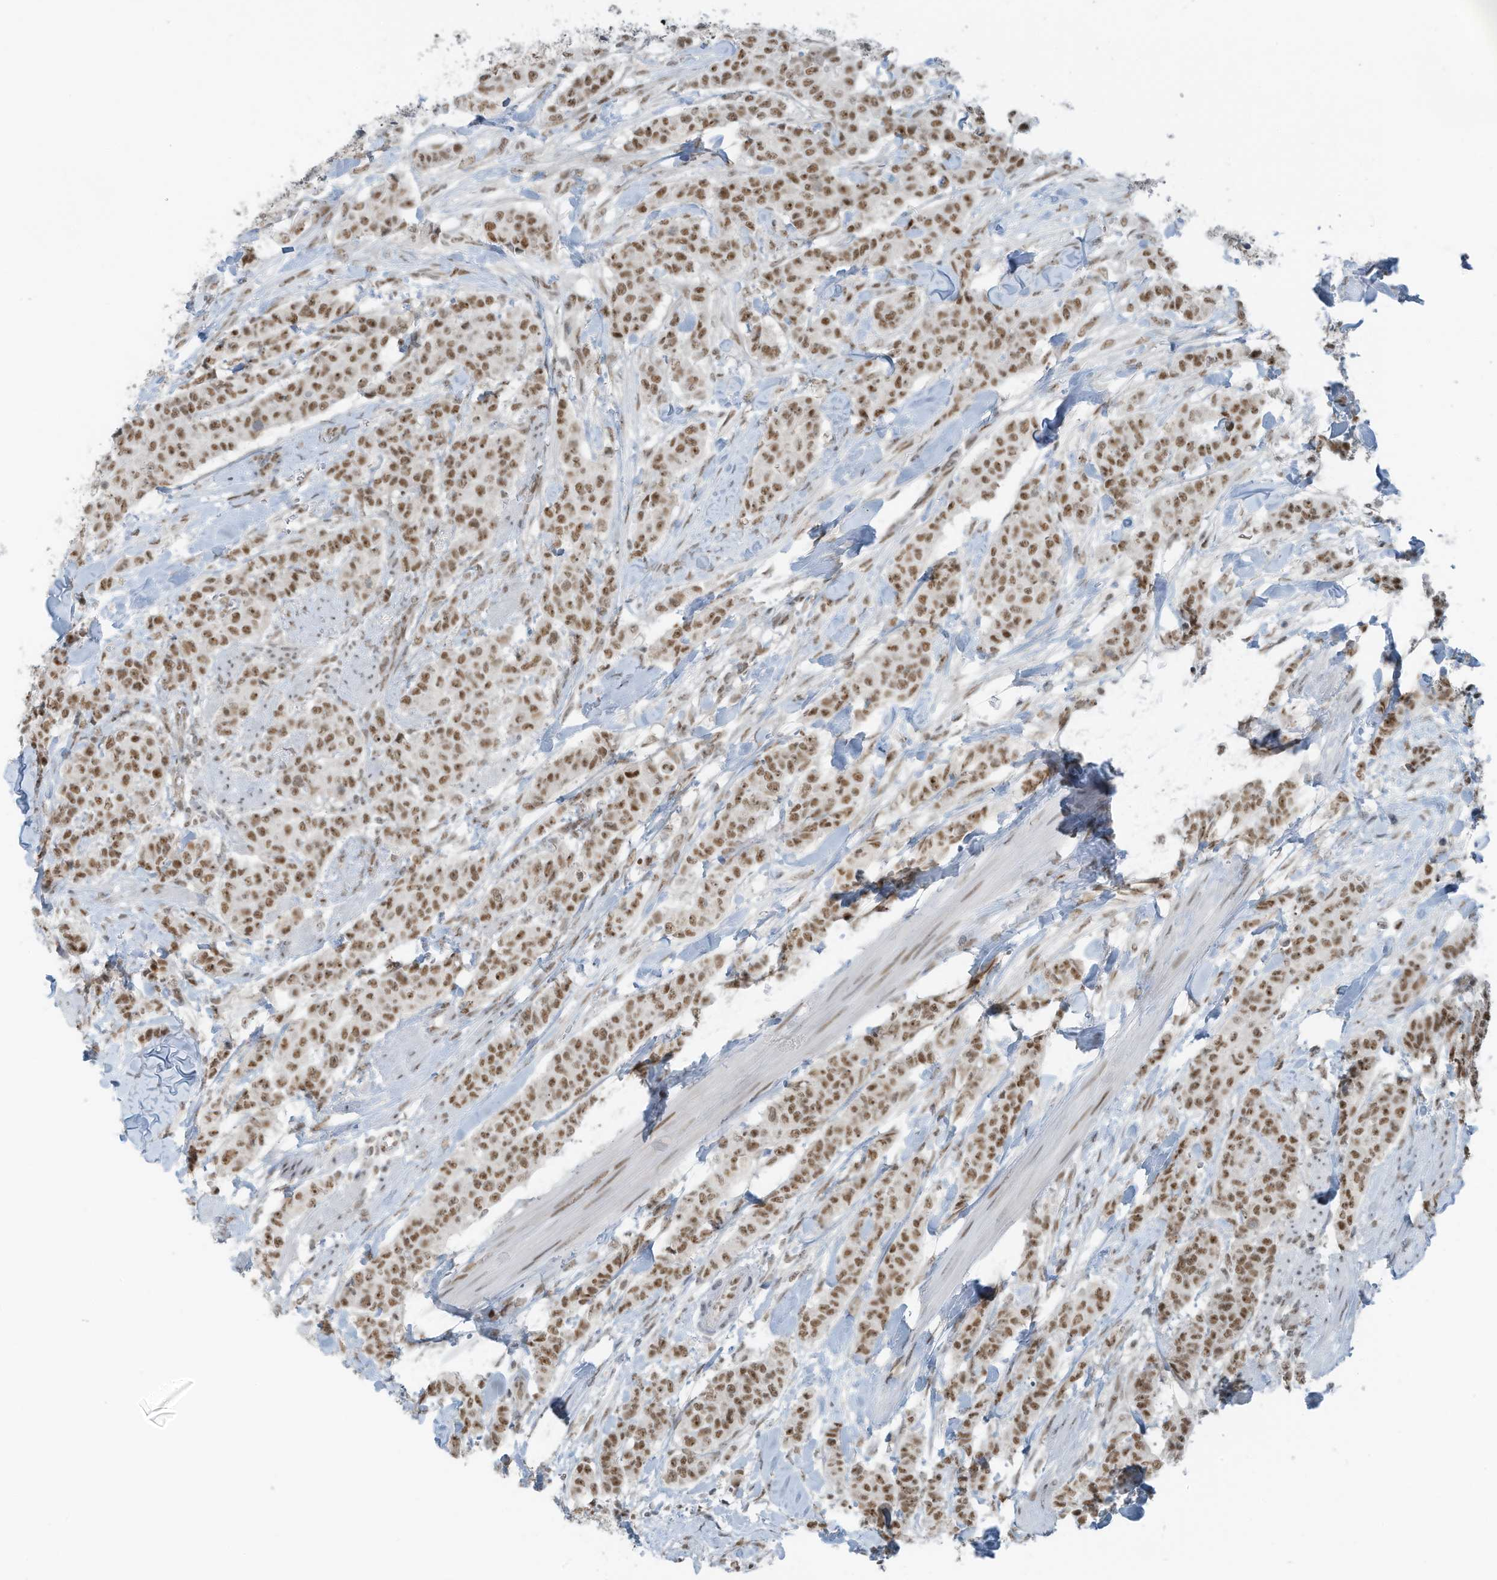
{"staining": {"intensity": "moderate", "quantity": ">75%", "location": "nuclear"}, "tissue": "breast cancer", "cell_type": "Tumor cells", "image_type": "cancer", "snomed": [{"axis": "morphology", "description": "Duct carcinoma"}, {"axis": "topography", "description": "Breast"}], "caption": "An IHC micrograph of neoplastic tissue is shown. Protein staining in brown highlights moderate nuclear positivity in breast cancer (infiltrating ductal carcinoma) within tumor cells.", "gene": "WRNIP1", "patient": {"sex": "female", "age": 40}}